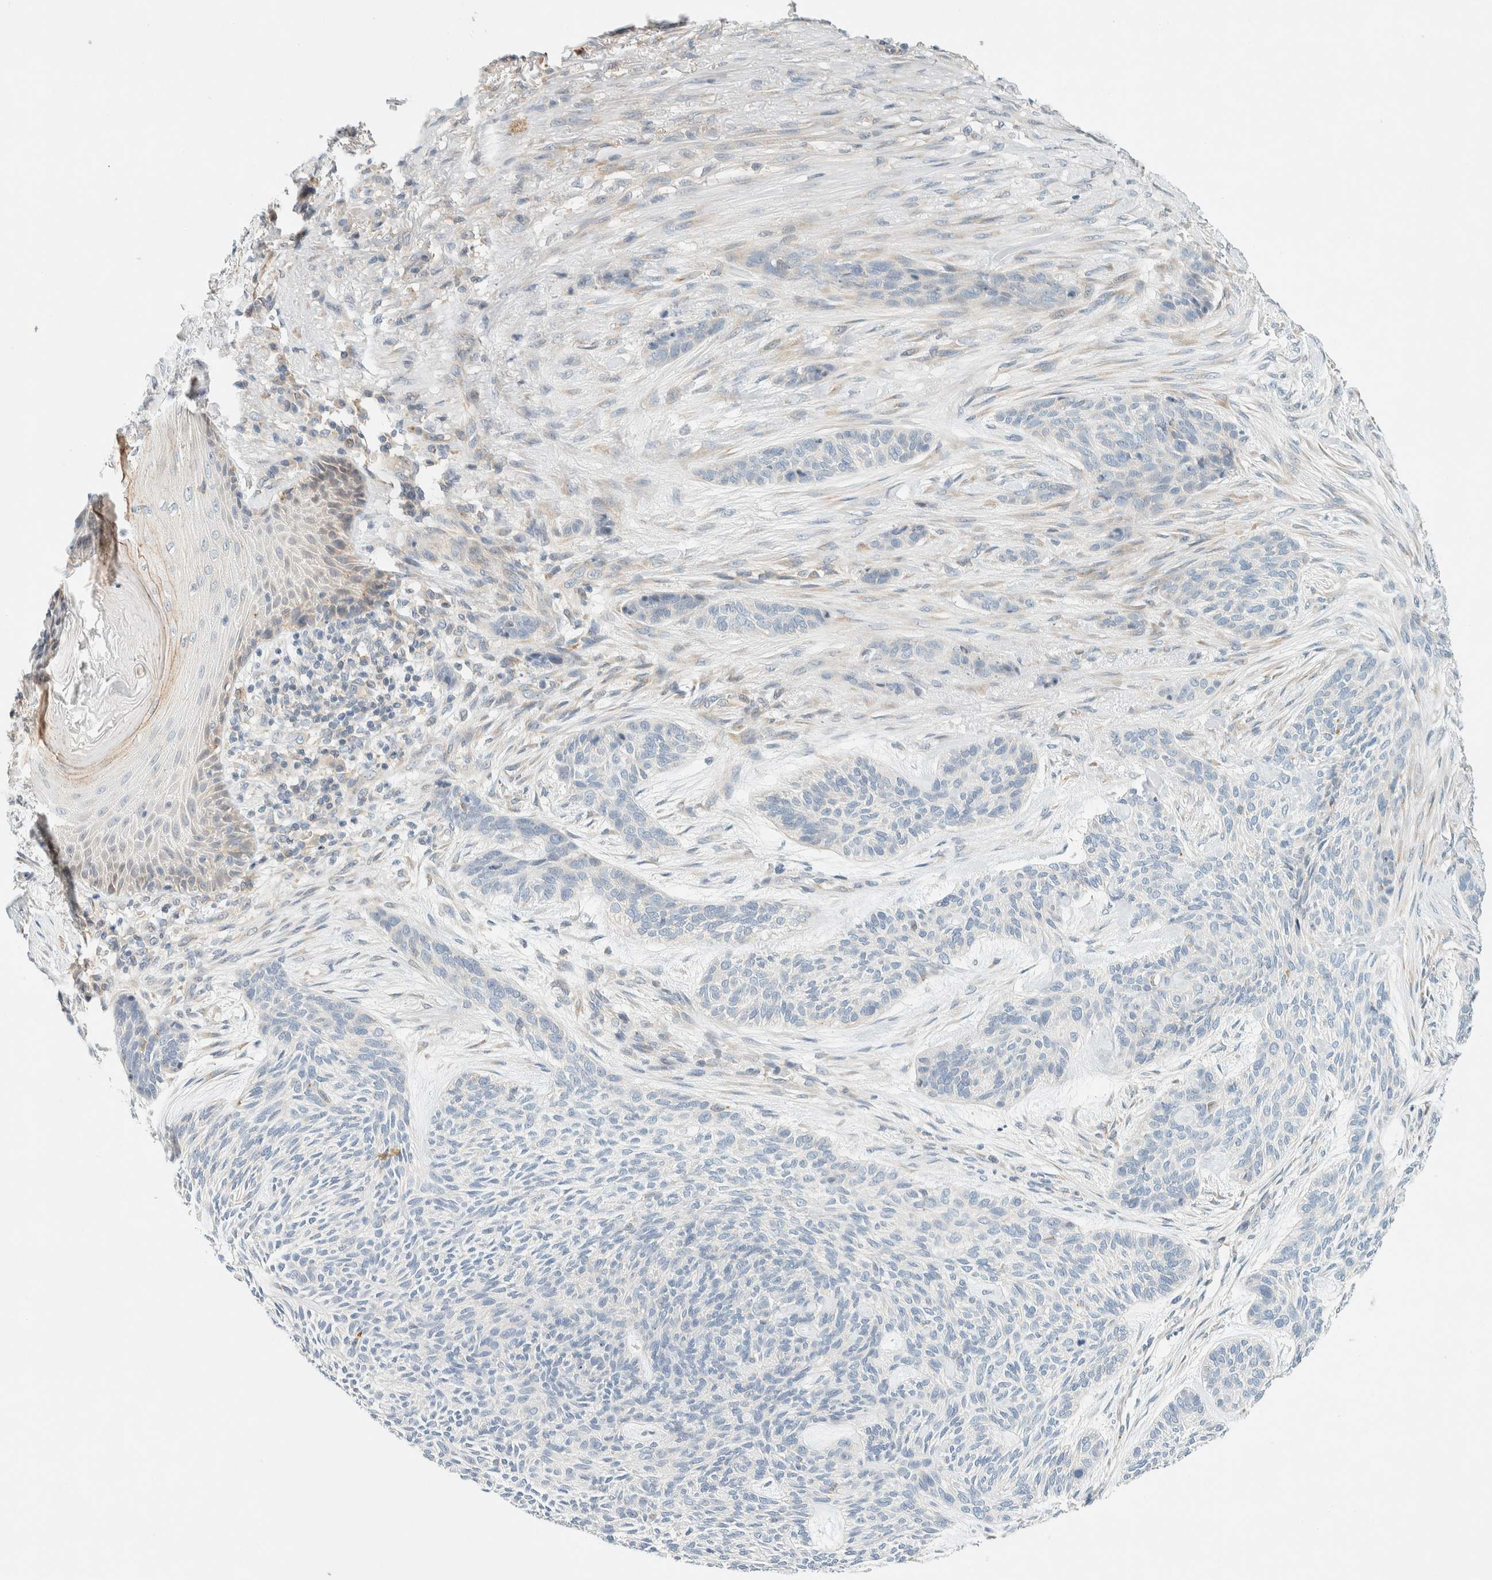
{"staining": {"intensity": "negative", "quantity": "none", "location": "none"}, "tissue": "skin cancer", "cell_type": "Tumor cells", "image_type": "cancer", "snomed": [{"axis": "morphology", "description": "Basal cell carcinoma"}, {"axis": "topography", "description": "Skin"}], "caption": "Immunohistochemical staining of skin cancer (basal cell carcinoma) displays no significant staining in tumor cells. Nuclei are stained in blue.", "gene": "SUMF2", "patient": {"sex": "male", "age": 55}}